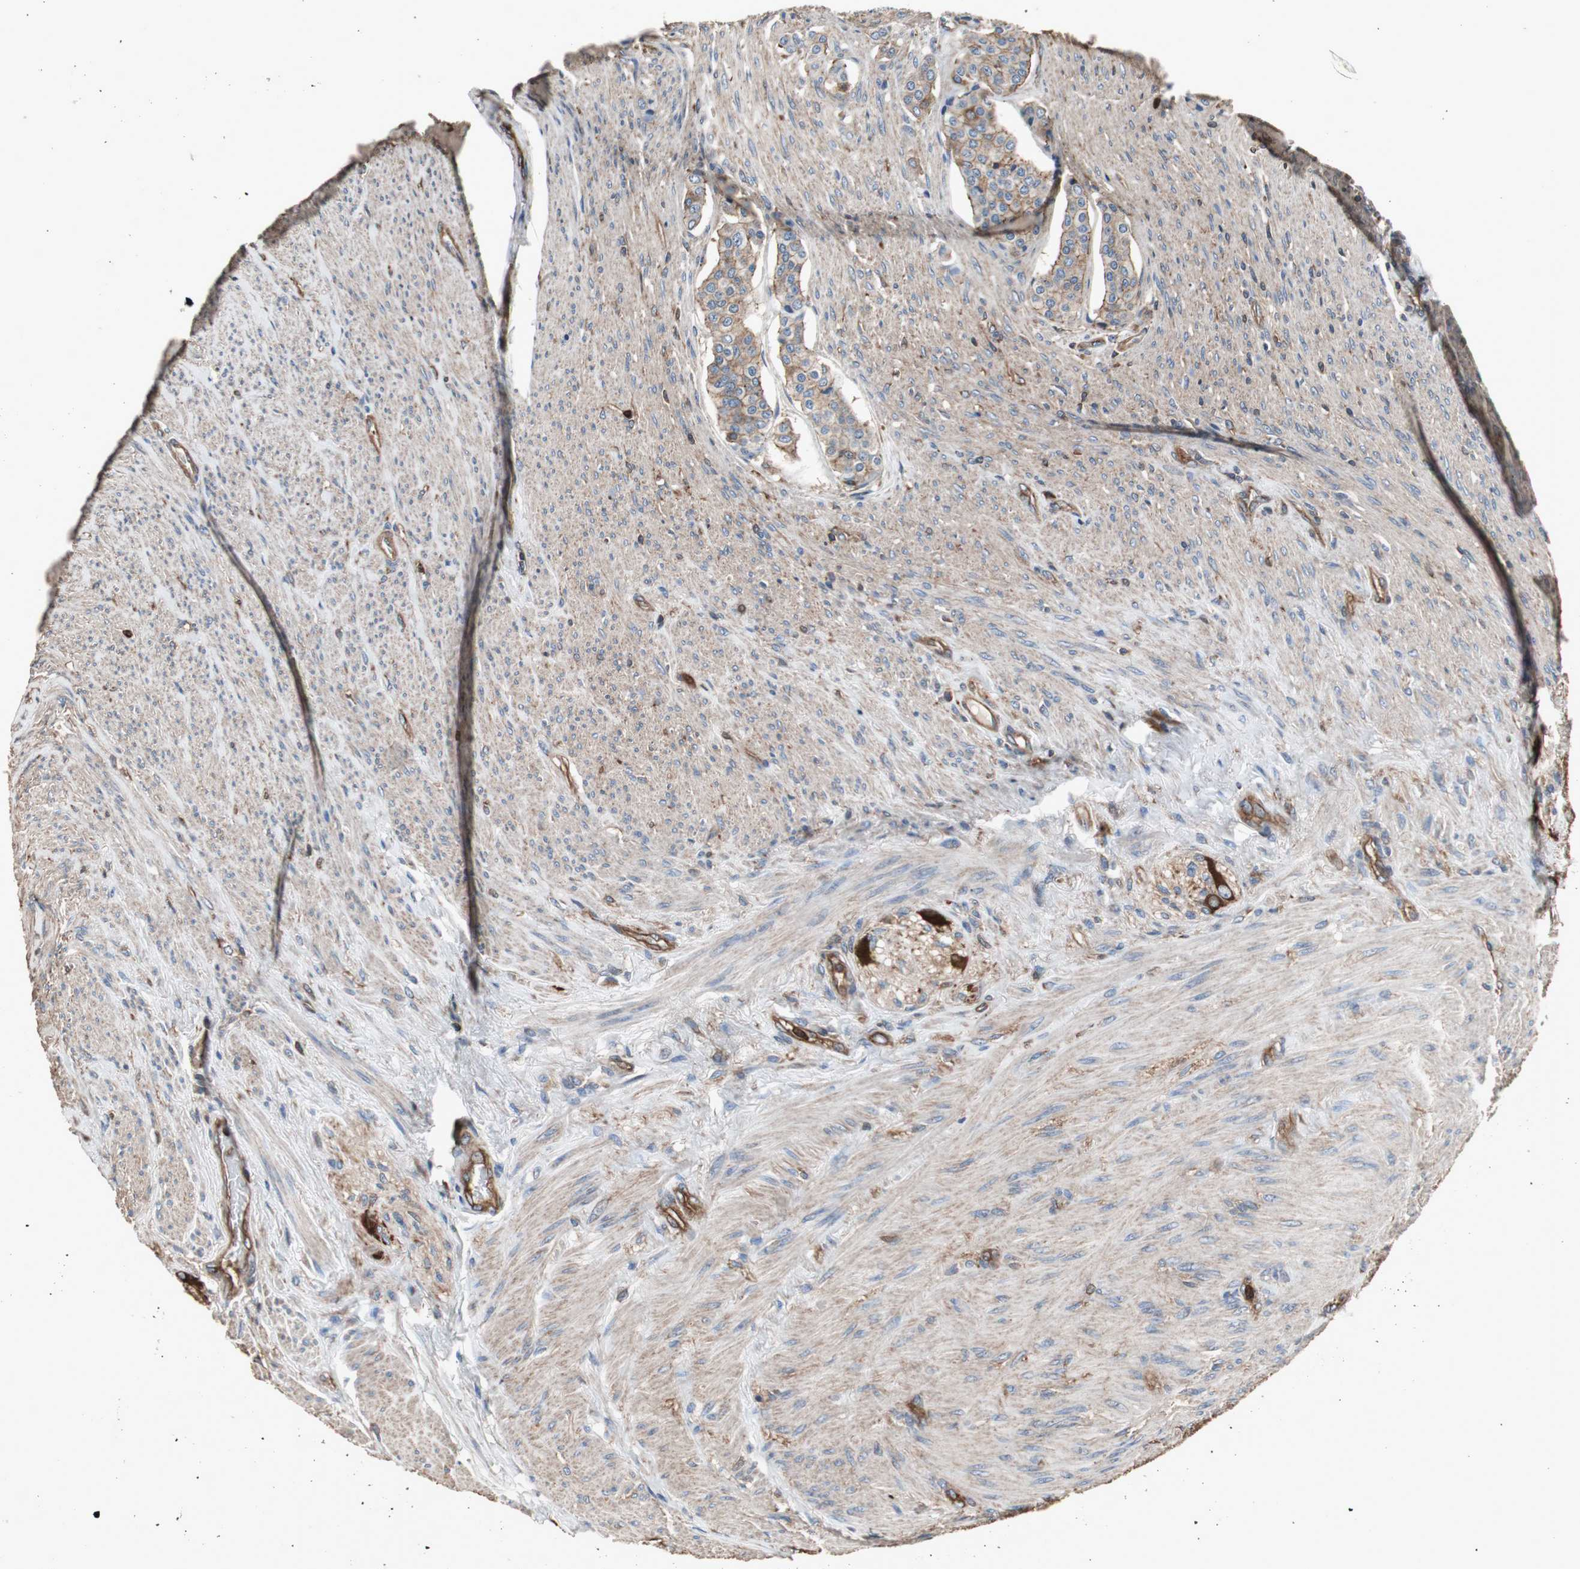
{"staining": {"intensity": "moderate", "quantity": ">75%", "location": "cytoplasmic/membranous"}, "tissue": "carcinoid", "cell_type": "Tumor cells", "image_type": "cancer", "snomed": [{"axis": "morphology", "description": "Carcinoid, malignant, NOS"}, {"axis": "topography", "description": "Colon"}], "caption": "An image of malignant carcinoid stained for a protein demonstrates moderate cytoplasmic/membranous brown staining in tumor cells.", "gene": "ACTN1", "patient": {"sex": "female", "age": 61}}